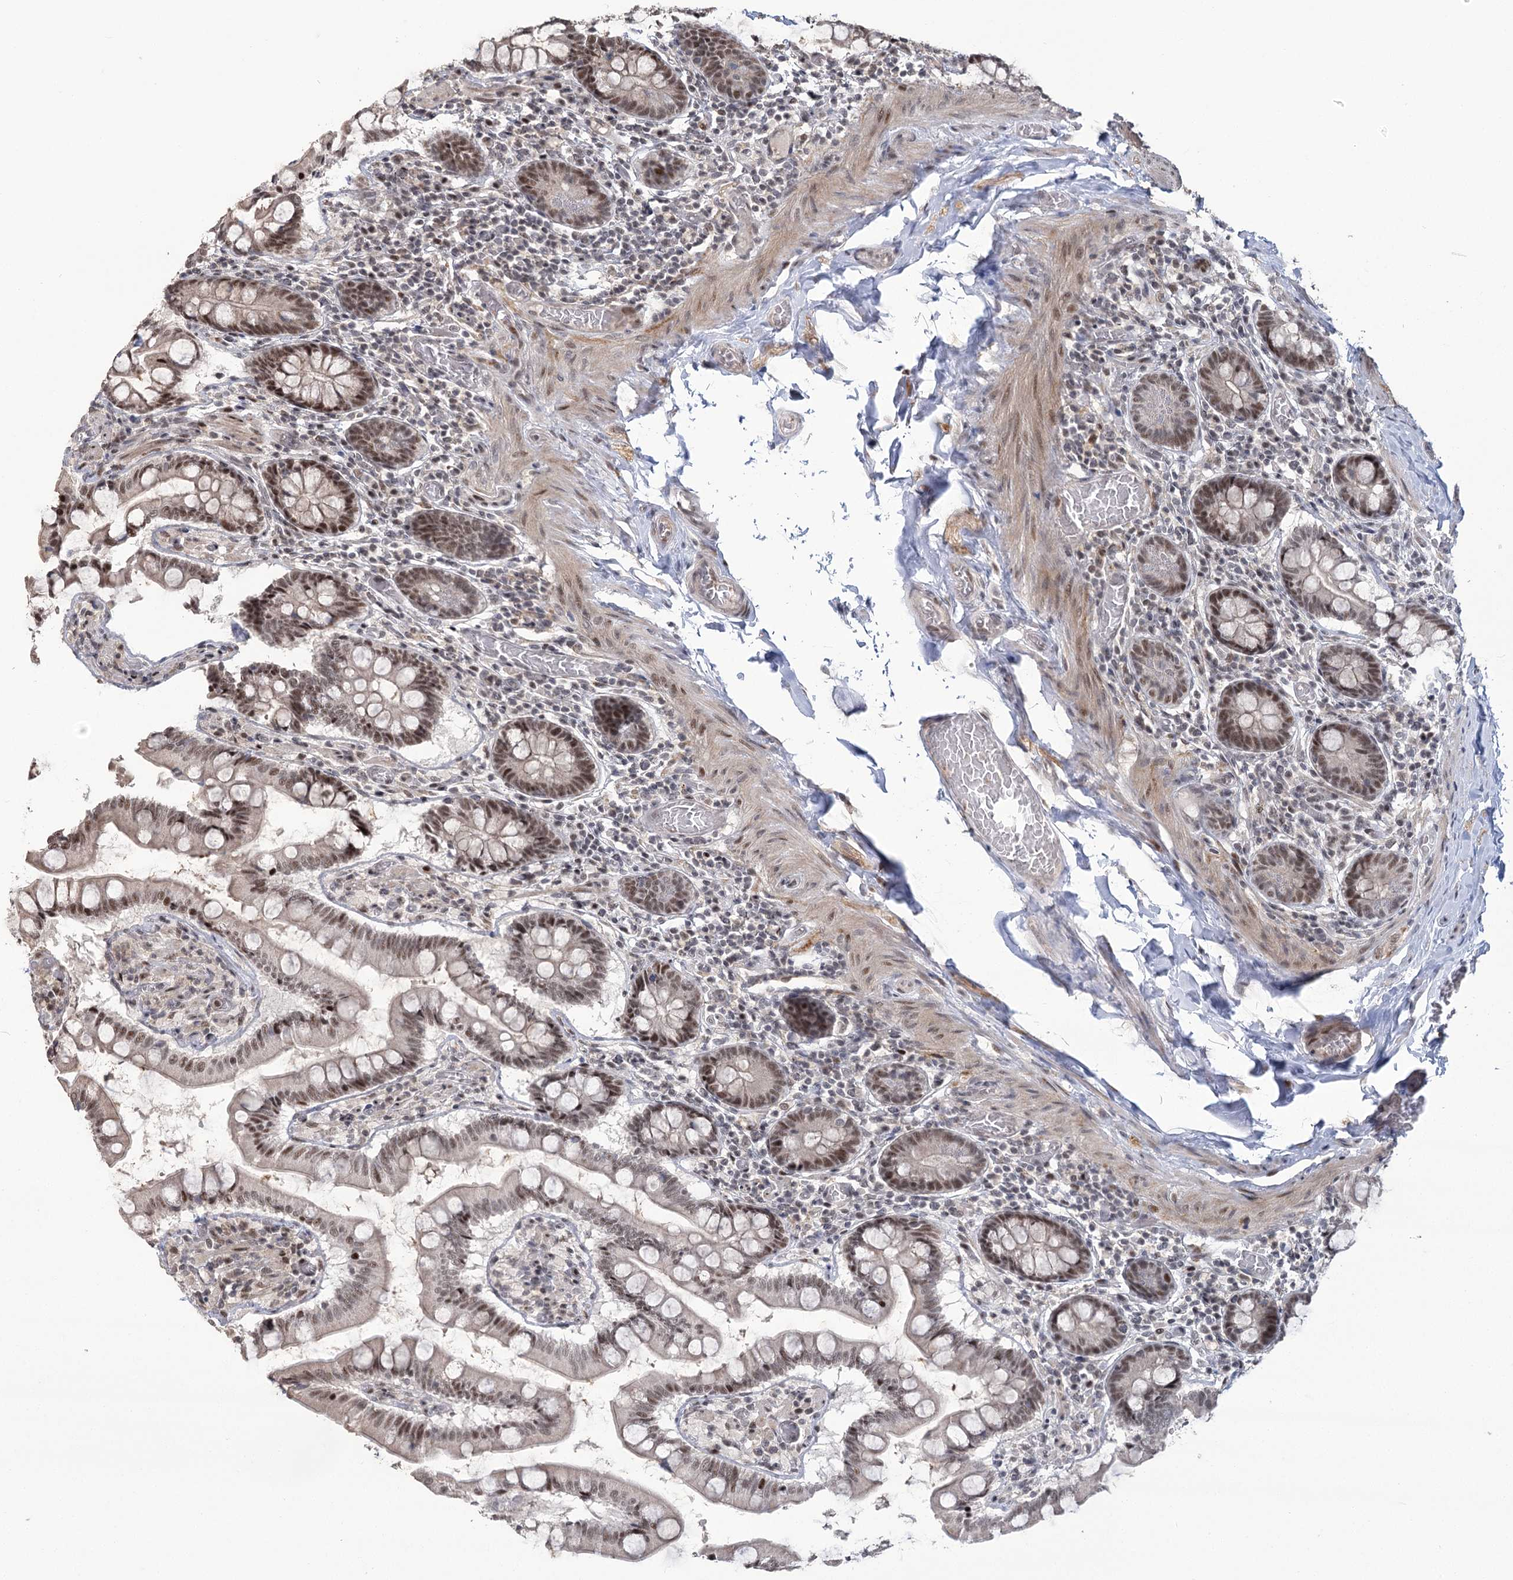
{"staining": {"intensity": "moderate", "quantity": ">75%", "location": "nuclear"}, "tissue": "small intestine", "cell_type": "Glandular cells", "image_type": "normal", "snomed": [{"axis": "morphology", "description": "Normal tissue, NOS"}, {"axis": "topography", "description": "Small intestine"}], "caption": "This micrograph shows immunohistochemistry staining of normal human small intestine, with medium moderate nuclear staining in about >75% of glandular cells.", "gene": "WBP1L", "patient": {"sex": "male", "age": 41}}